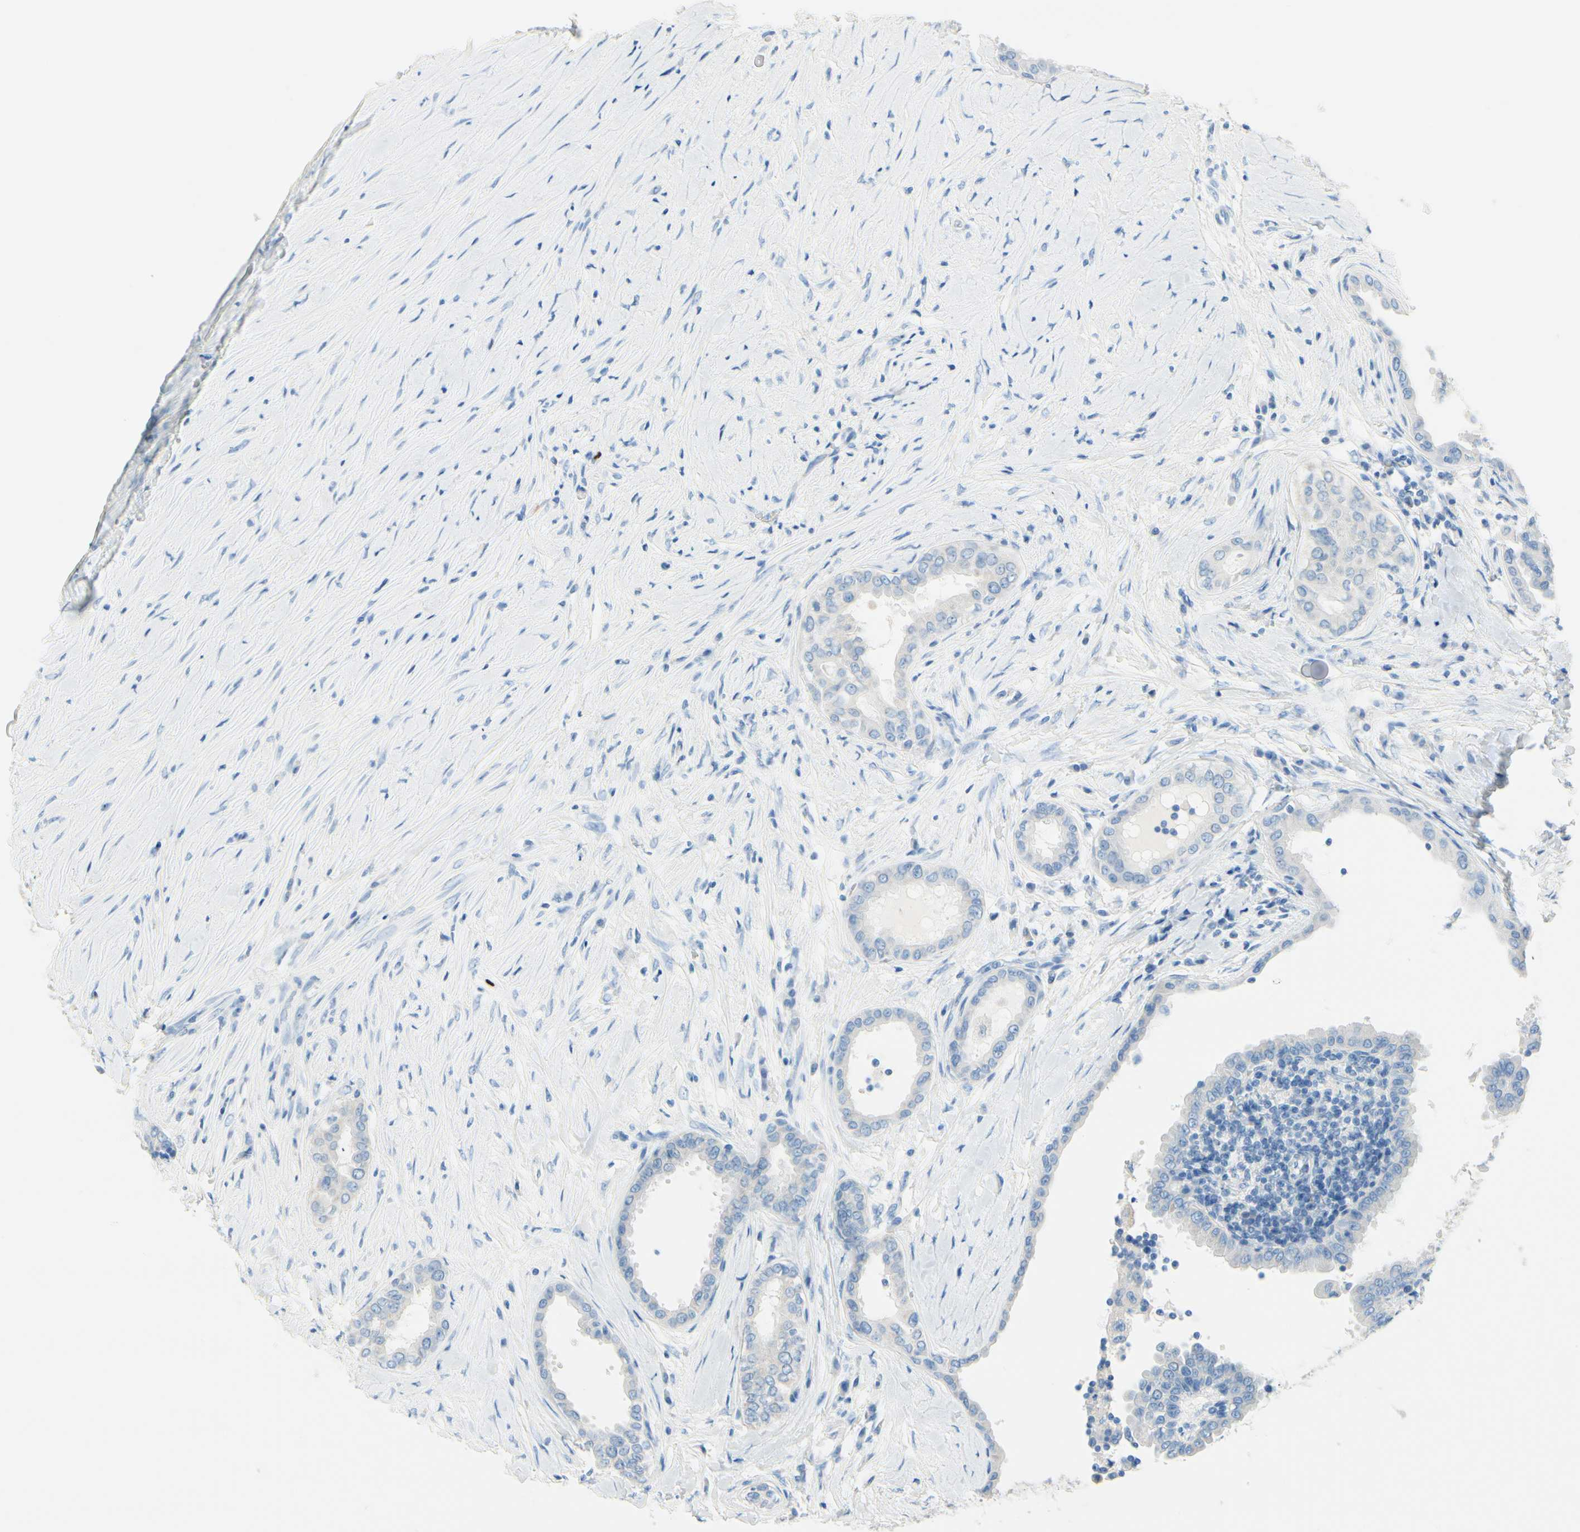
{"staining": {"intensity": "negative", "quantity": "none", "location": "none"}, "tissue": "thyroid cancer", "cell_type": "Tumor cells", "image_type": "cancer", "snomed": [{"axis": "morphology", "description": "Papillary adenocarcinoma, NOS"}, {"axis": "topography", "description": "Thyroid gland"}], "caption": "Tumor cells show no significant staining in thyroid papillary adenocarcinoma.", "gene": "CKAP2", "patient": {"sex": "male", "age": 33}}